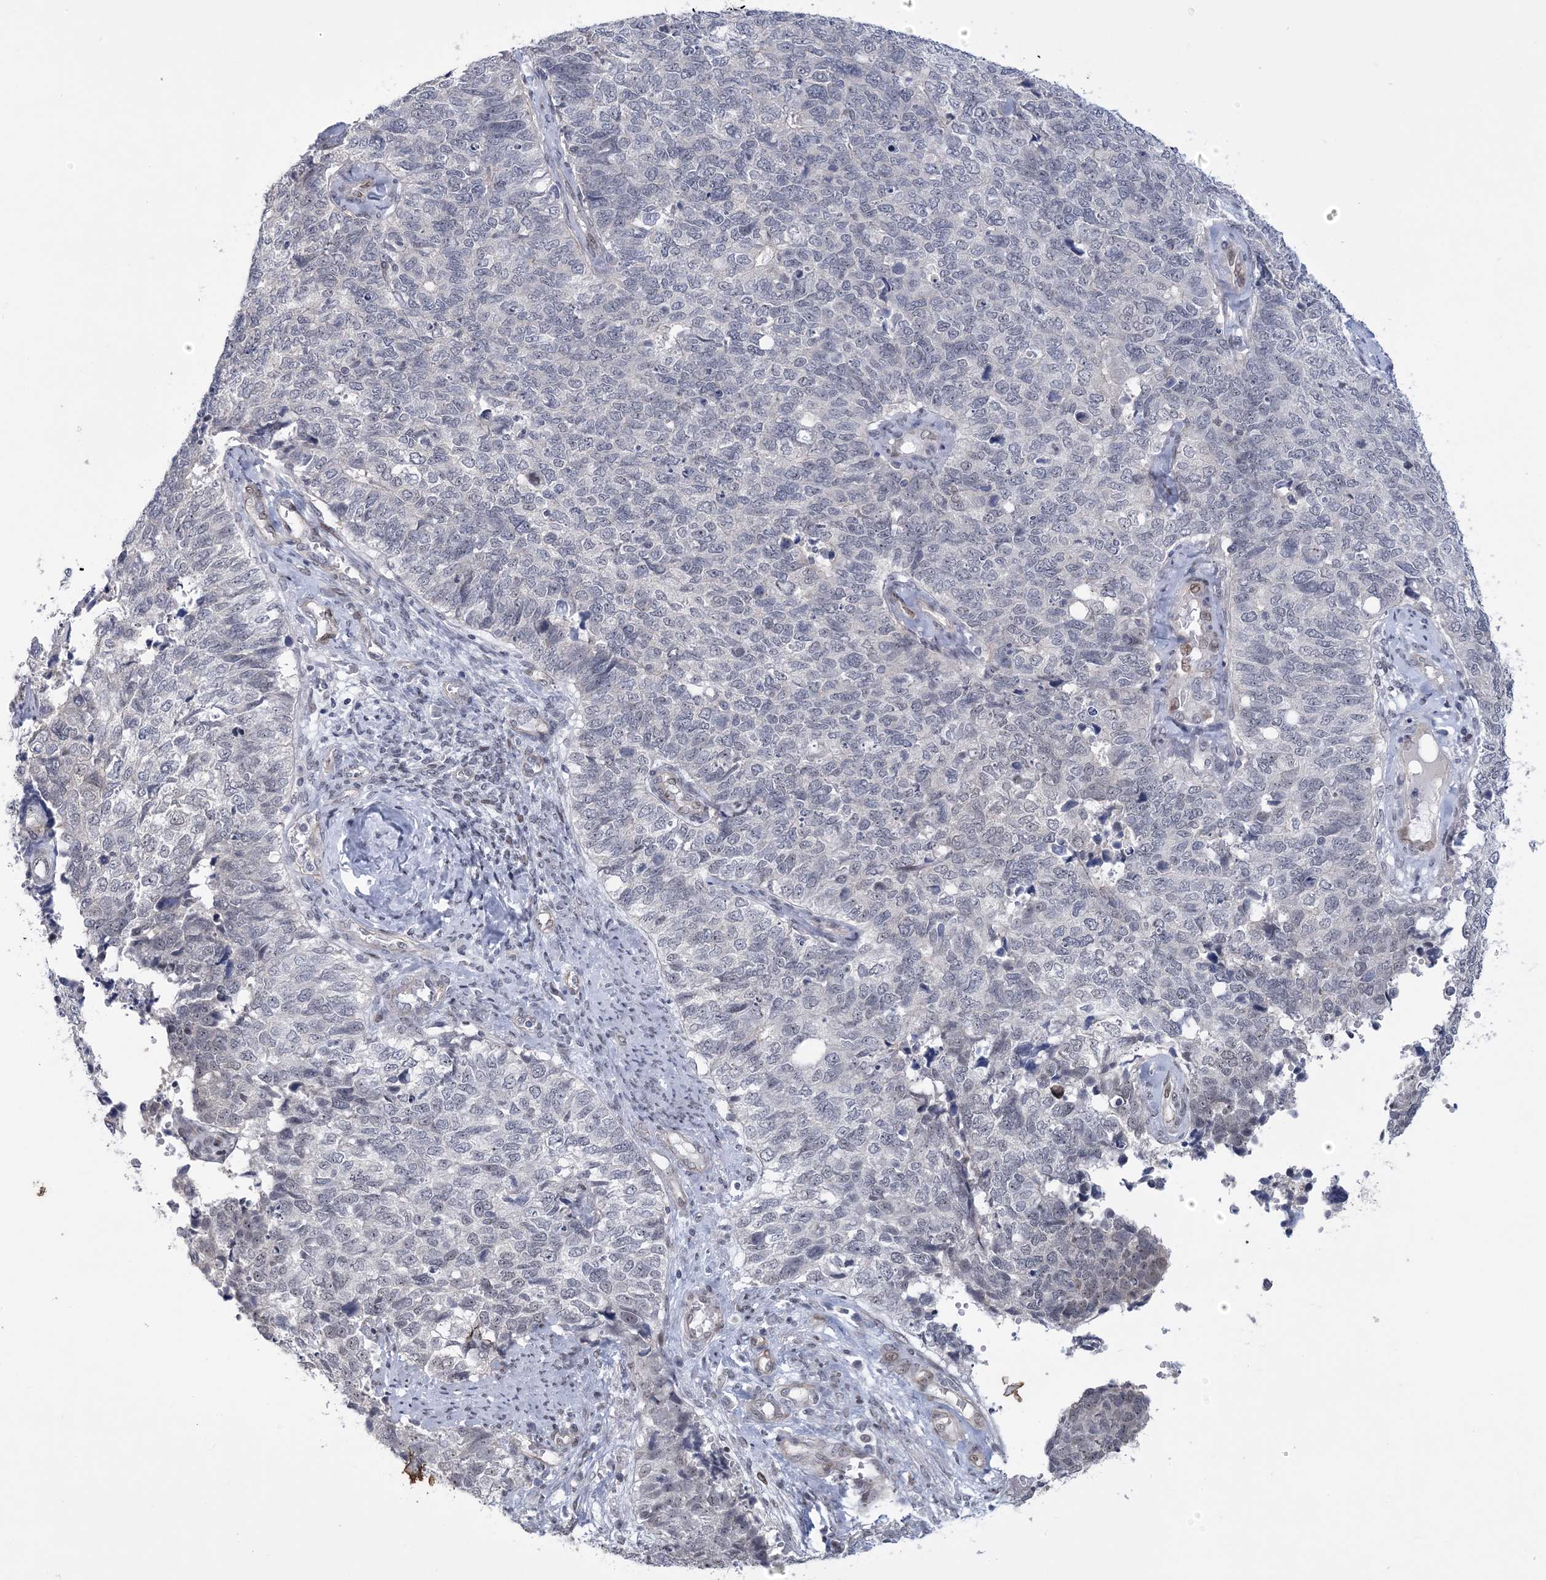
{"staining": {"intensity": "negative", "quantity": "none", "location": "none"}, "tissue": "cervical cancer", "cell_type": "Tumor cells", "image_type": "cancer", "snomed": [{"axis": "morphology", "description": "Squamous cell carcinoma, NOS"}, {"axis": "topography", "description": "Cervix"}], "caption": "IHC histopathology image of neoplastic tissue: squamous cell carcinoma (cervical) stained with DAB demonstrates no significant protein staining in tumor cells. (DAB immunohistochemistry (IHC), high magnification).", "gene": "HOMEZ", "patient": {"sex": "female", "age": 63}}